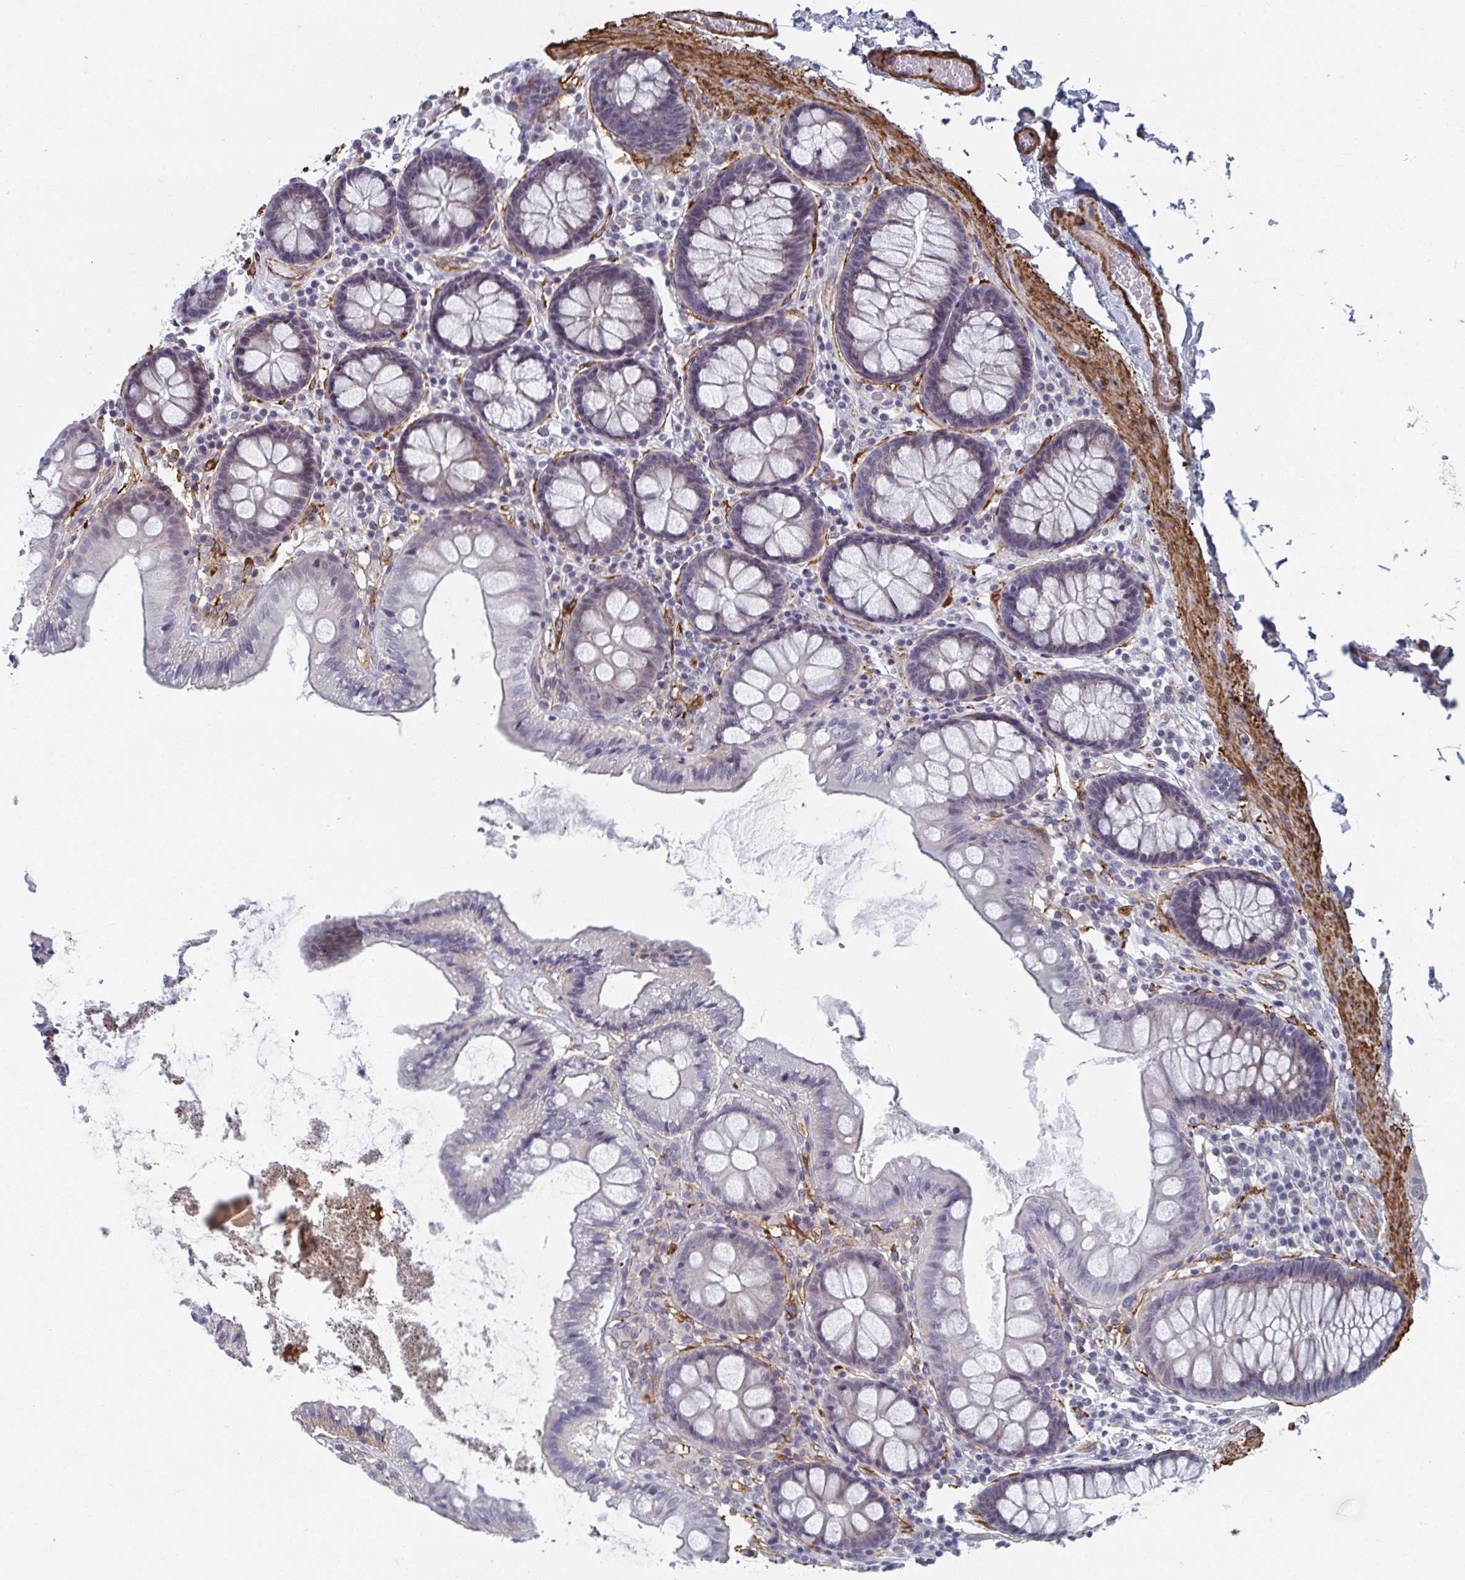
{"staining": {"intensity": "moderate", "quantity": "<25%", "location": "cytoplasmic/membranous"}, "tissue": "colon", "cell_type": "Endothelial cells", "image_type": "normal", "snomed": [{"axis": "morphology", "description": "Normal tissue, NOS"}, {"axis": "topography", "description": "Colon"}], "caption": "Brown immunohistochemical staining in unremarkable colon displays moderate cytoplasmic/membranous staining in approximately <25% of endothelial cells. (DAB IHC, brown staining for protein, blue staining for nuclei).", "gene": "NEURL4", "patient": {"sex": "male", "age": 84}}